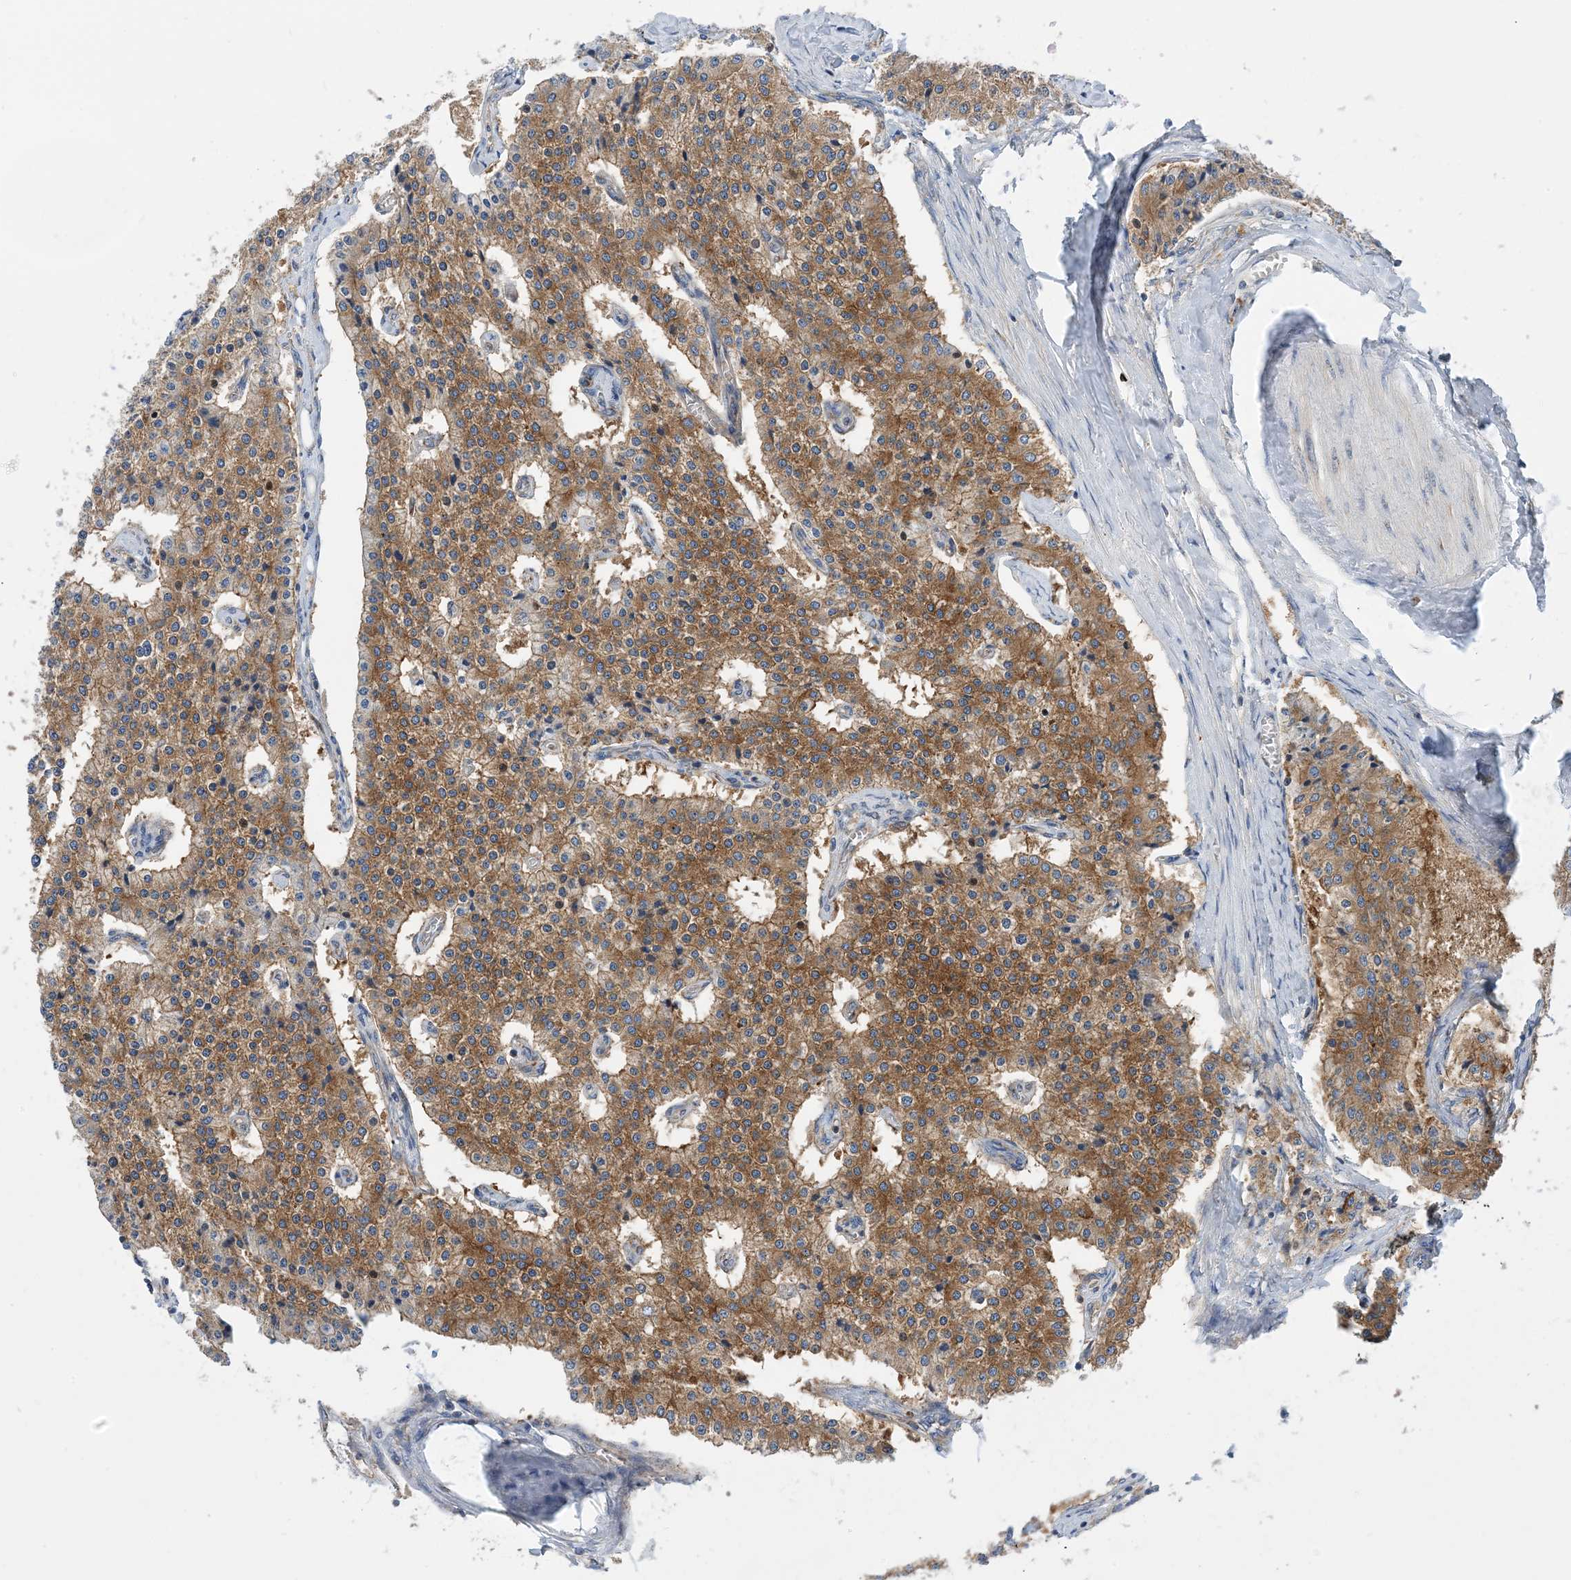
{"staining": {"intensity": "moderate", "quantity": ">75%", "location": "cytoplasmic/membranous"}, "tissue": "carcinoid", "cell_type": "Tumor cells", "image_type": "cancer", "snomed": [{"axis": "morphology", "description": "Carcinoid, malignant, NOS"}, {"axis": "topography", "description": "Colon"}], "caption": "IHC micrograph of neoplastic tissue: human malignant carcinoid stained using immunohistochemistry reveals medium levels of moderate protein expression localized specifically in the cytoplasmic/membranous of tumor cells, appearing as a cytoplasmic/membranous brown color.", "gene": "DYNC1LI1", "patient": {"sex": "female", "age": 52}}